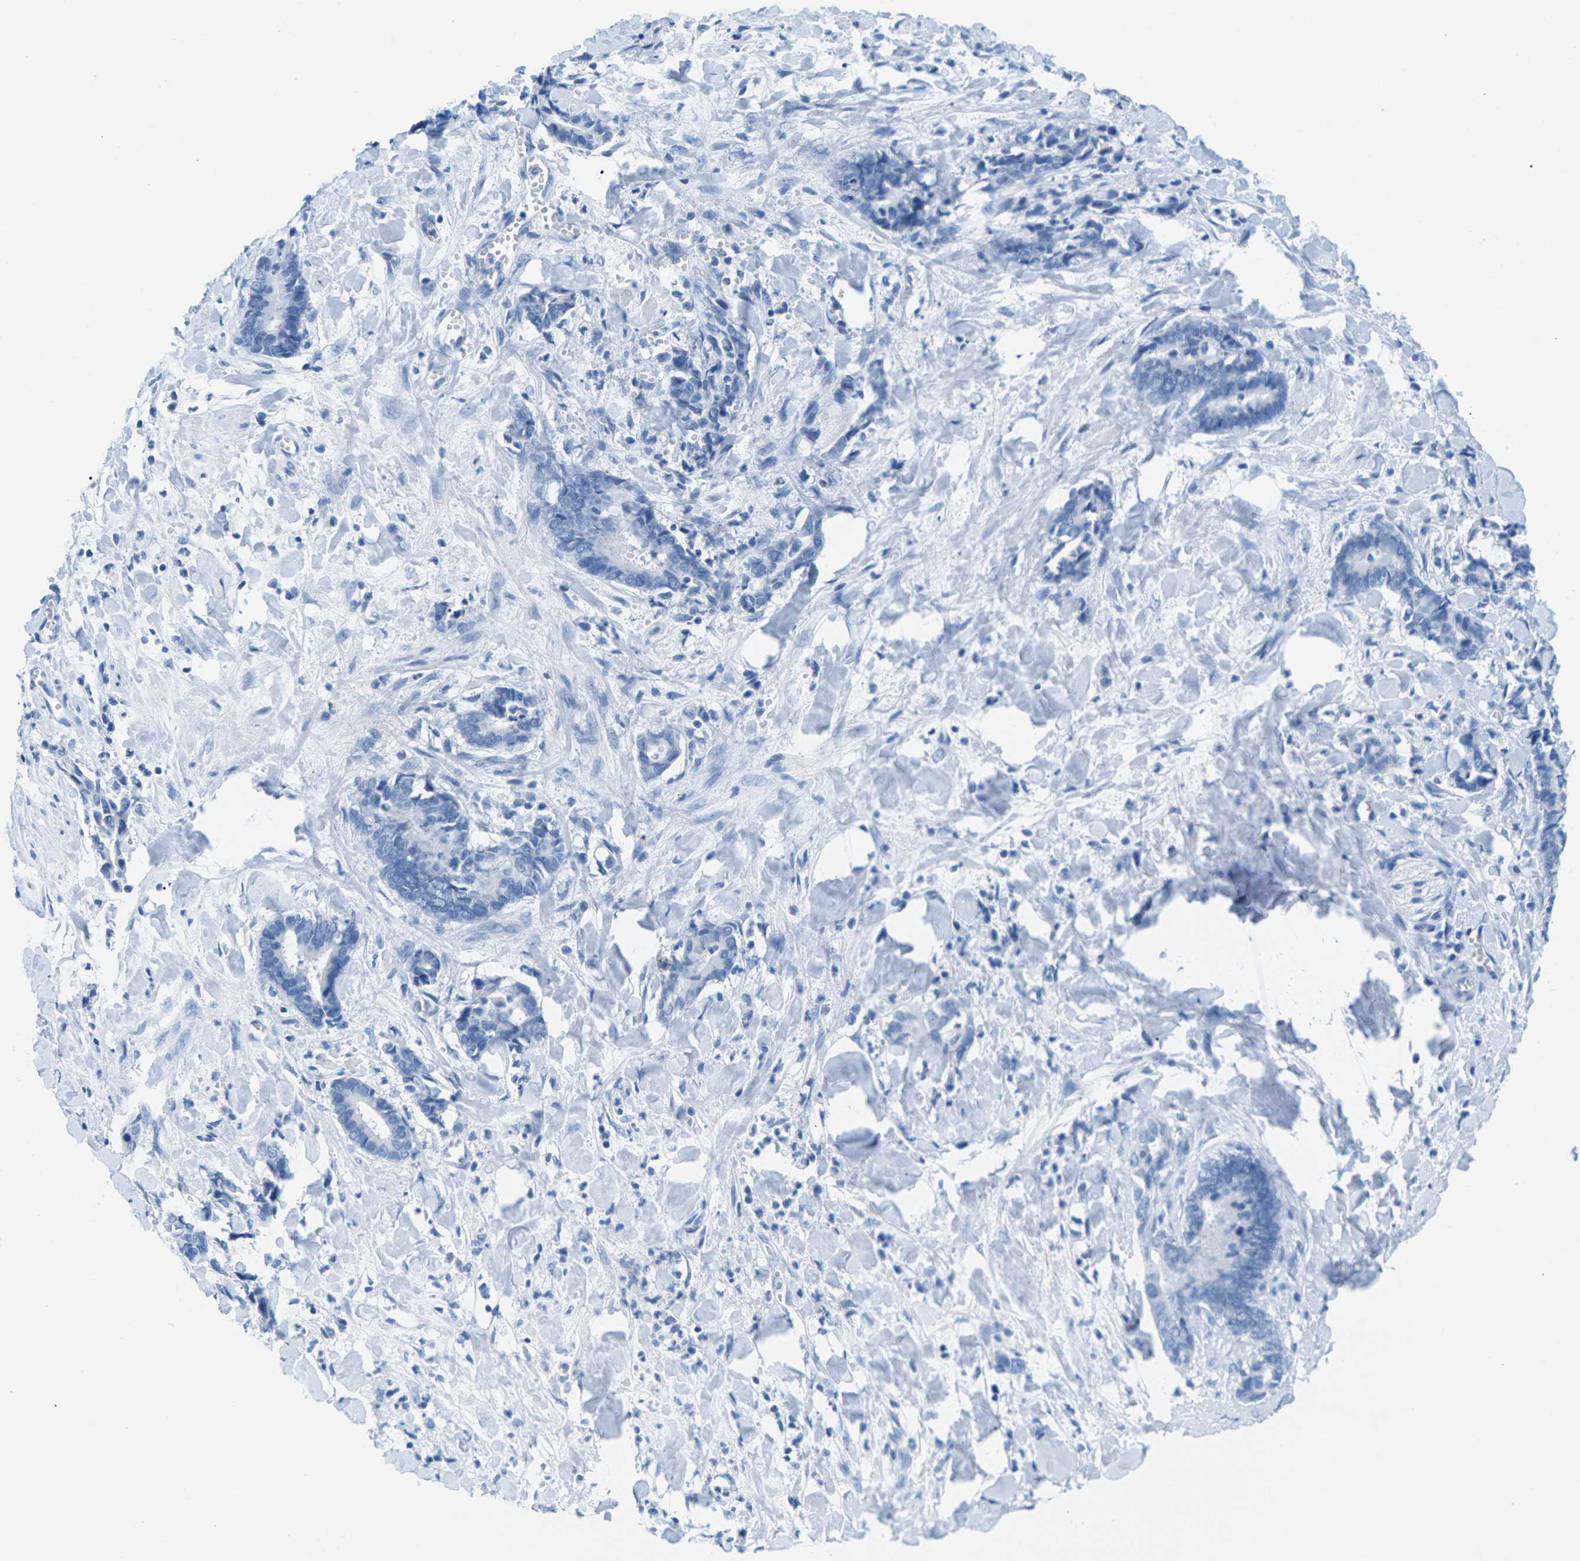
{"staining": {"intensity": "negative", "quantity": "none", "location": "none"}, "tissue": "cervical cancer", "cell_type": "Tumor cells", "image_type": "cancer", "snomed": [{"axis": "morphology", "description": "Adenocarcinoma, NOS"}, {"axis": "topography", "description": "Cervix"}], "caption": "This is a photomicrograph of immunohistochemistry staining of cervical cancer (adenocarcinoma), which shows no positivity in tumor cells. (Immunohistochemistry (ihc), brightfield microscopy, high magnification).", "gene": "SLC12A1", "patient": {"sex": "female", "age": 44}}